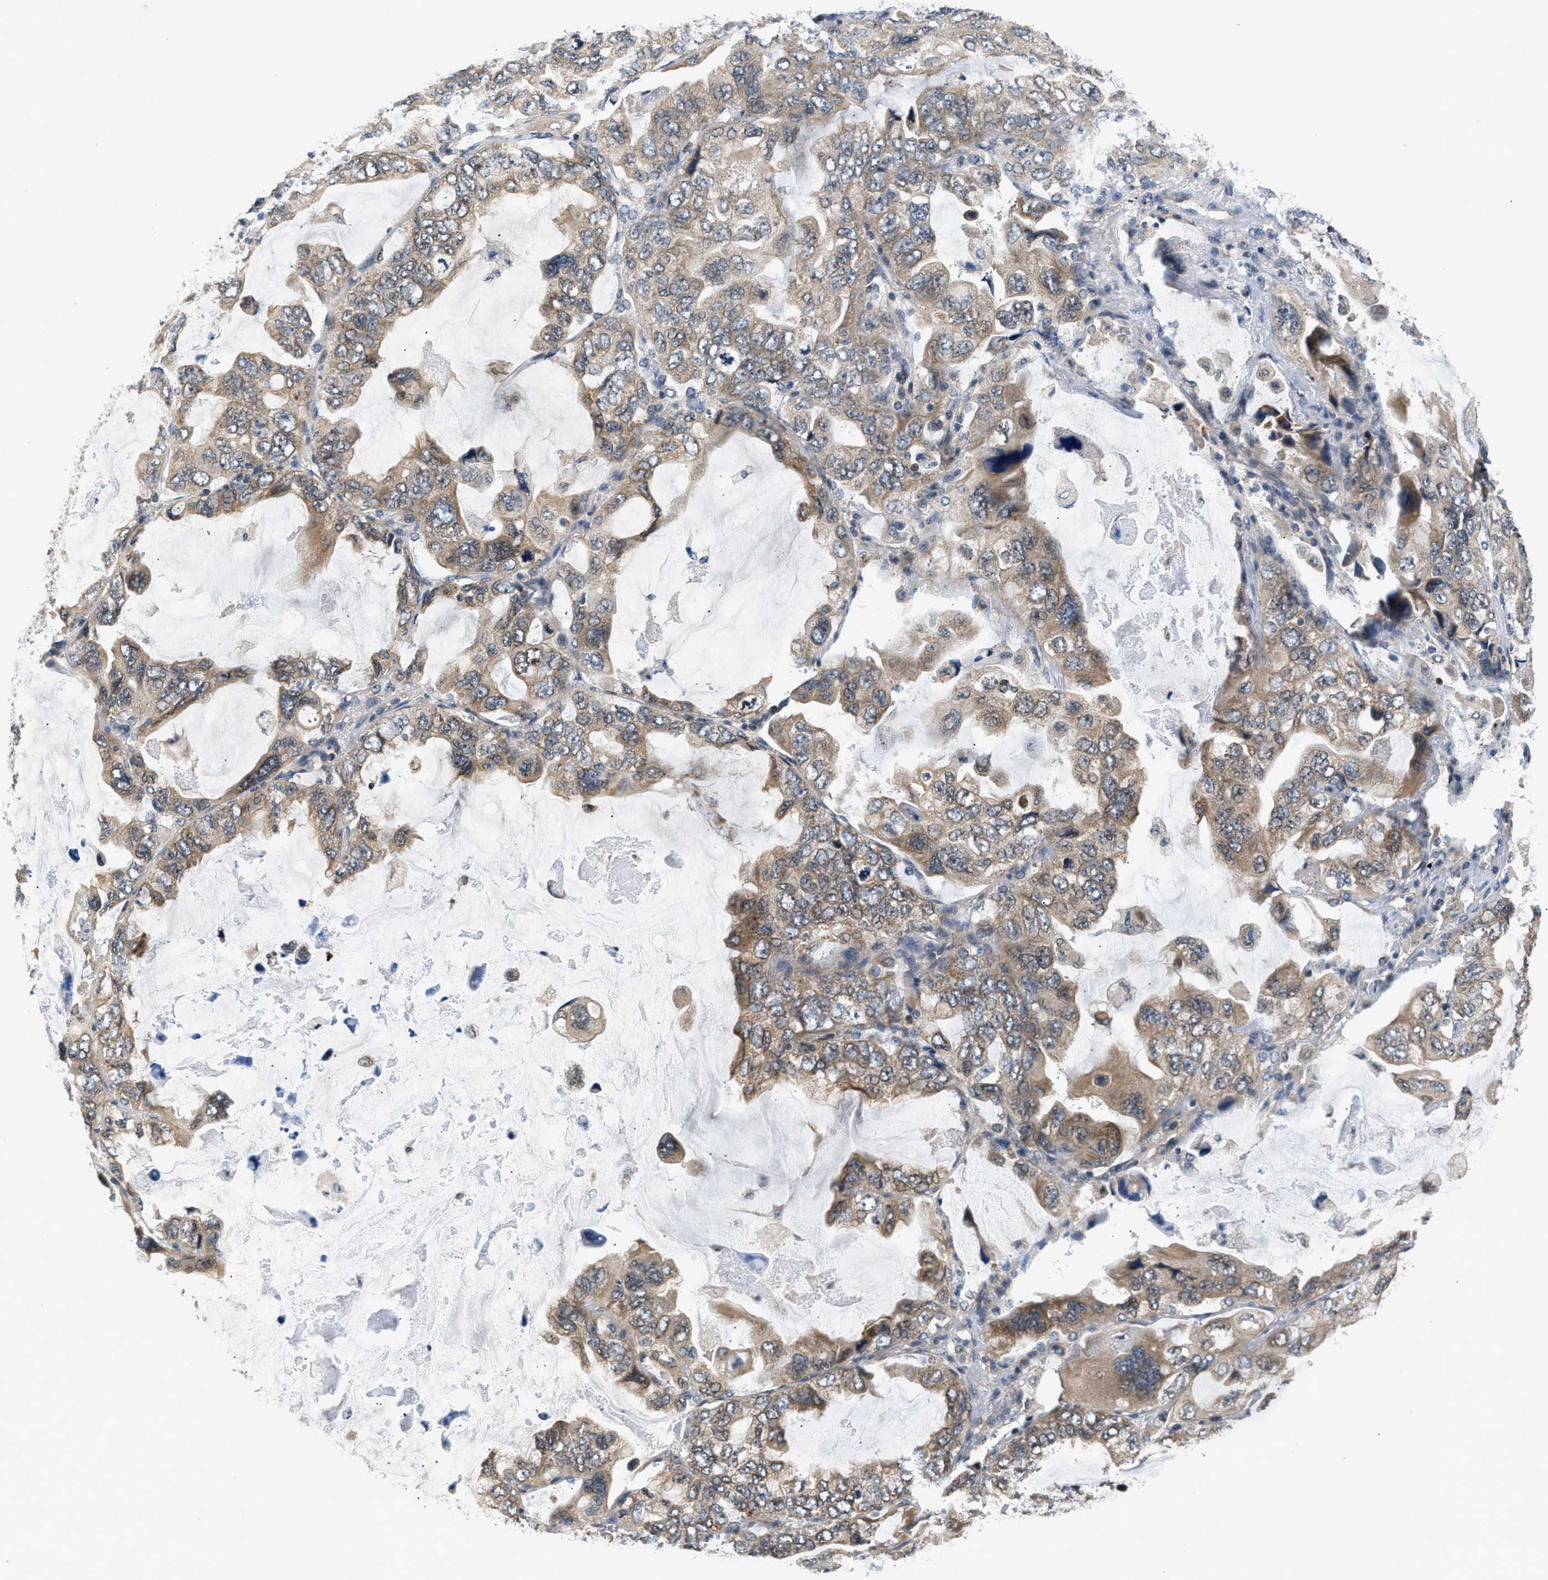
{"staining": {"intensity": "moderate", "quantity": ">75%", "location": "cytoplasmic/membranous"}, "tissue": "lung cancer", "cell_type": "Tumor cells", "image_type": "cancer", "snomed": [{"axis": "morphology", "description": "Squamous cell carcinoma, NOS"}, {"axis": "topography", "description": "Lung"}], "caption": "Brown immunohistochemical staining in lung squamous cell carcinoma displays moderate cytoplasmic/membranous staining in approximately >75% of tumor cells.", "gene": "RAB29", "patient": {"sex": "female", "age": 73}}